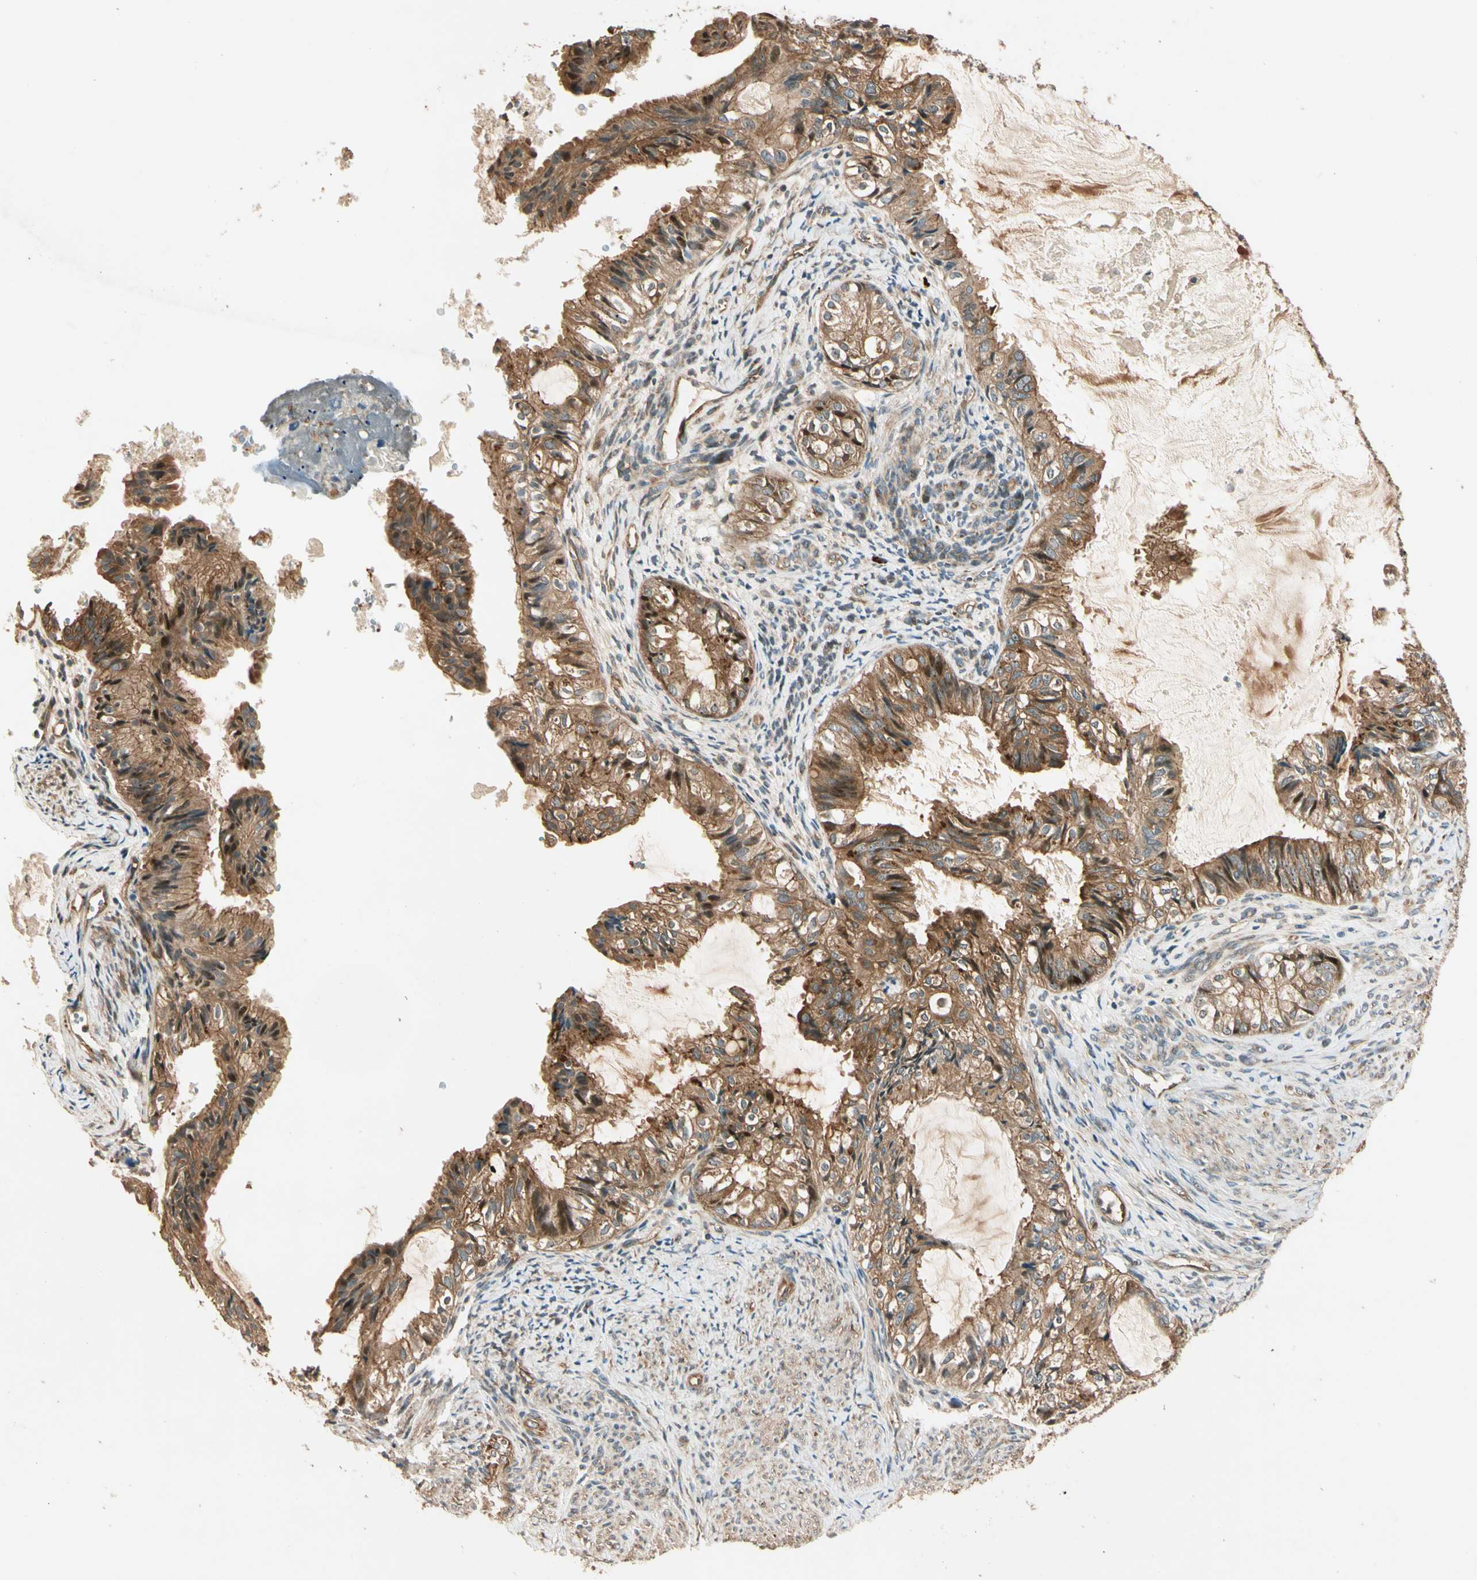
{"staining": {"intensity": "moderate", "quantity": ">75%", "location": "cytoplasmic/membranous"}, "tissue": "cervical cancer", "cell_type": "Tumor cells", "image_type": "cancer", "snomed": [{"axis": "morphology", "description": "Normal tissue, NOS"}, {"axis": "morphology", "description": "Adenocarcinoma, NOS"}, {"axis": "topography", "description": "Cervix"}, {"axis": "topography", "description": "Endometrium"}], "caption": "Immunohistochemical staining of adenocarcinoma (cervical) shows medium levels of moderate cytoplasmic/membranous expression in approximately >75% of tumor cells.", "gene": "ROCK2", "patient": {"sex": "female", "age": 86}}